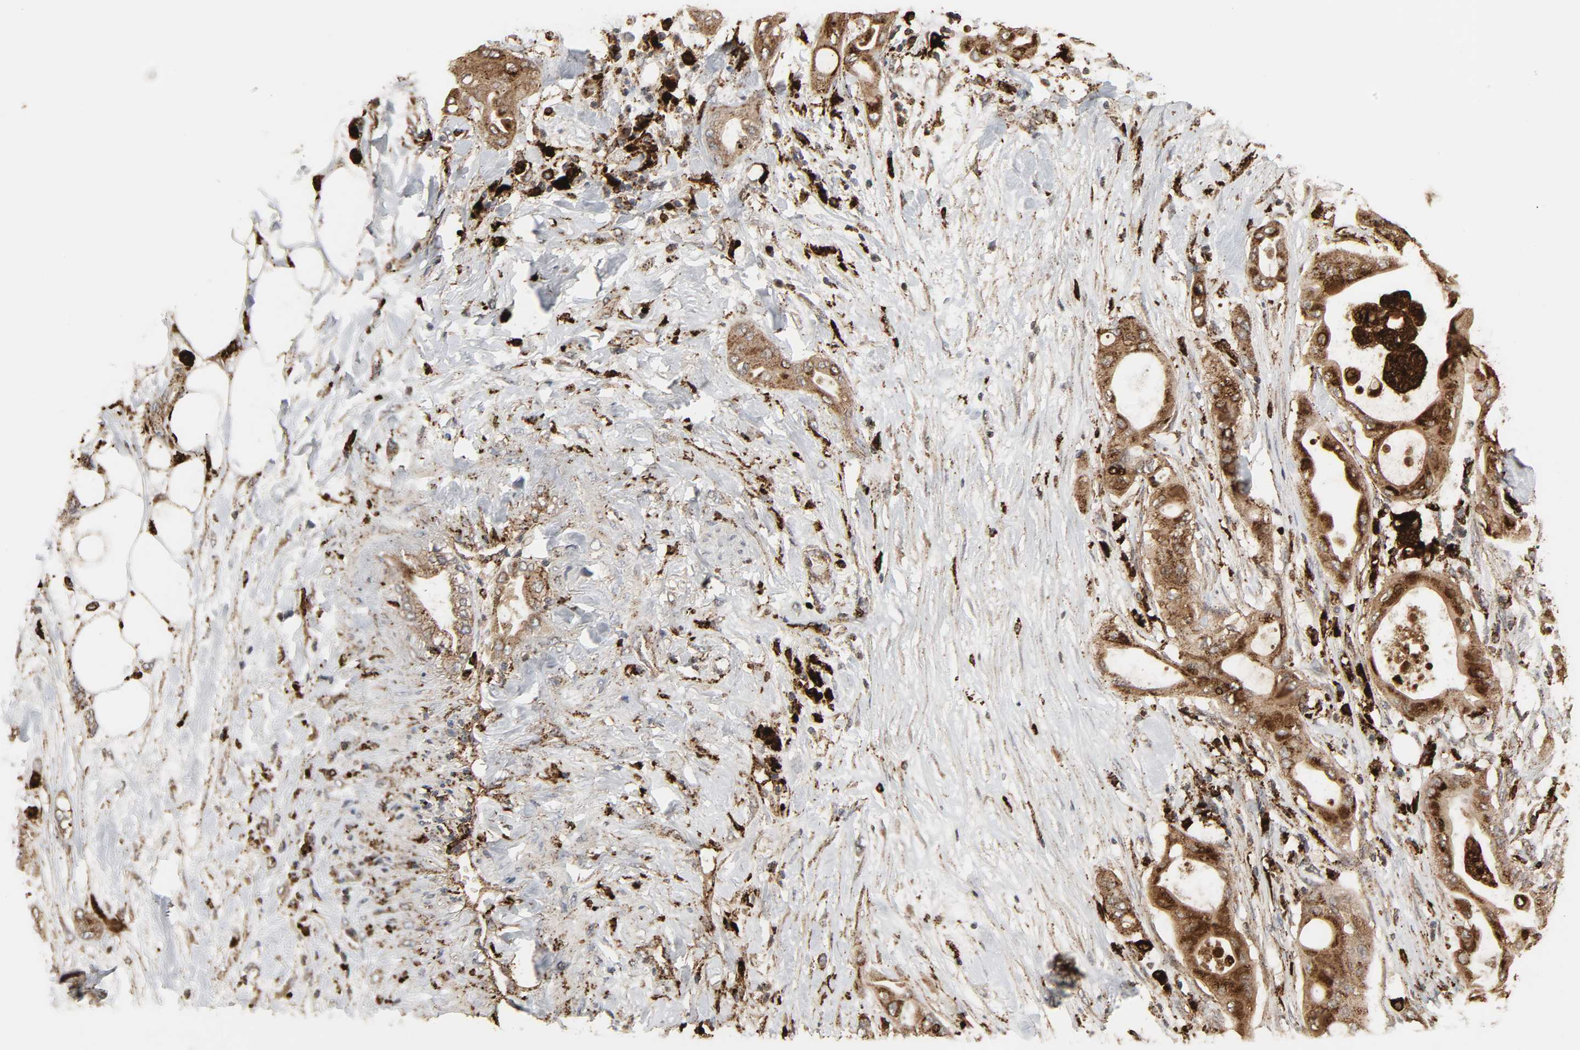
{"staining": {"intensity": "strong", "quantity": ">75%", "location": "cytoplasmic/membranous"}, "tissue": "pancreatic cancer", "cell_type": "Tumor cells", "image_type": "cancer", "snomed": [{"axis": "morphology", "description": "Adenocarcinoma, NOS"}, {"axis": "morphology", "description": "Adenocarcinoma, metastatic, NOS"}, {"axis": "topography", "description": "Lymph node"}, {"axis": "topography", "description": "Pancreas"}, {"axis": "topography", "description": "Duodenum"}], "caption": "Protein analysis of pancreatic cancer tissue reveals strong cytoplasmic/membranous staining in approximately >75% of tumor cells.", "gene": "PSAP", "patient": {"sex": "female", "age": 64}}